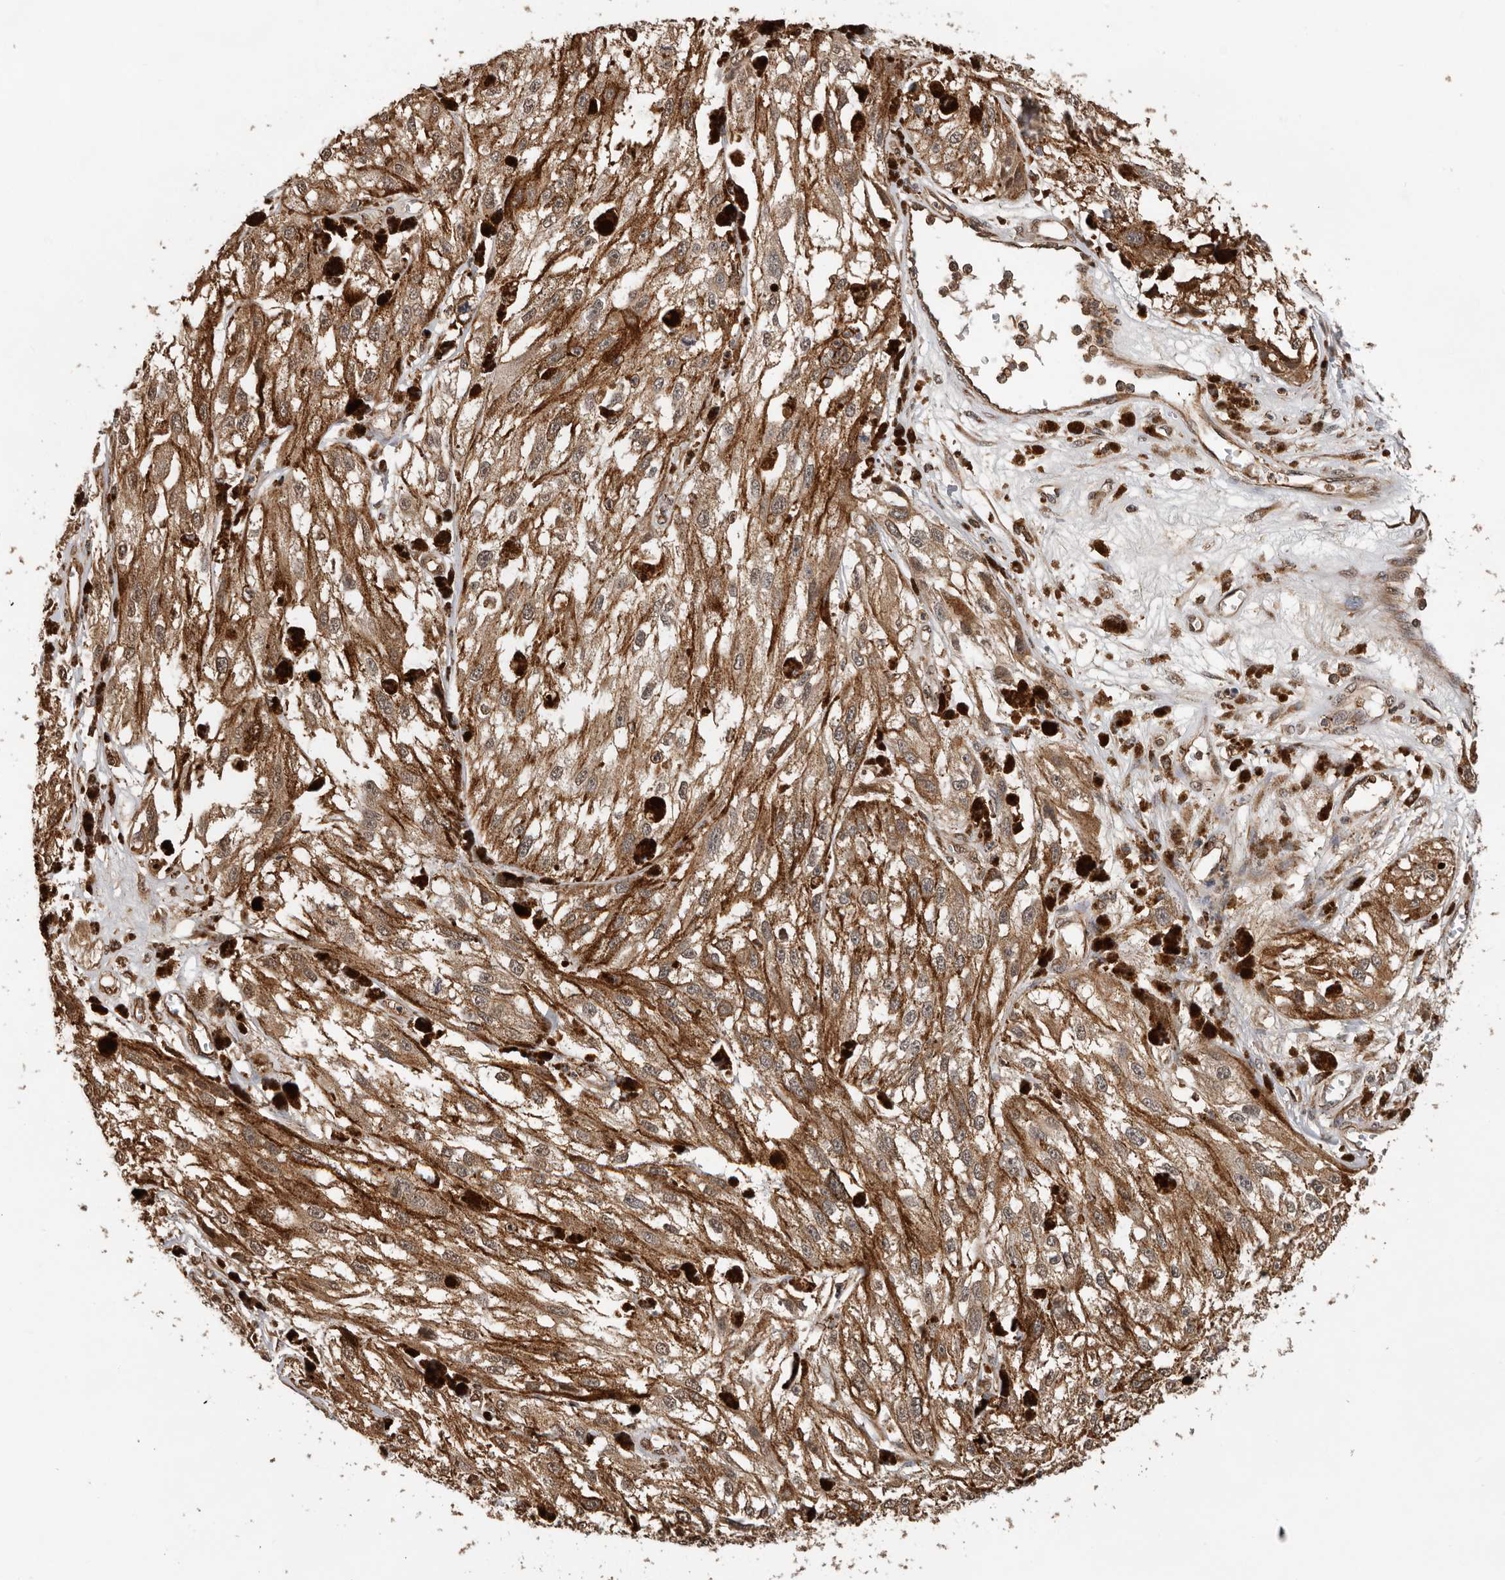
{"staining": {"intensity": "moderate", "quantity": ">75%", "location": "cytoplasmic/membranous"}, "tissue": "melanoma", "cell_type": "Tumor cells", "image_type": "cancer", "snomed": [{"axis": "morphology", "description": "Malignant melanoma, NOS"}, {"axis": "topography", "description": "Skin"}], "caption": "Human melanoma stained with a protein marker shows moderate staining in tumor cells.", "gene": "RNF157", "patient": {"sex": "male", "age": 88}}